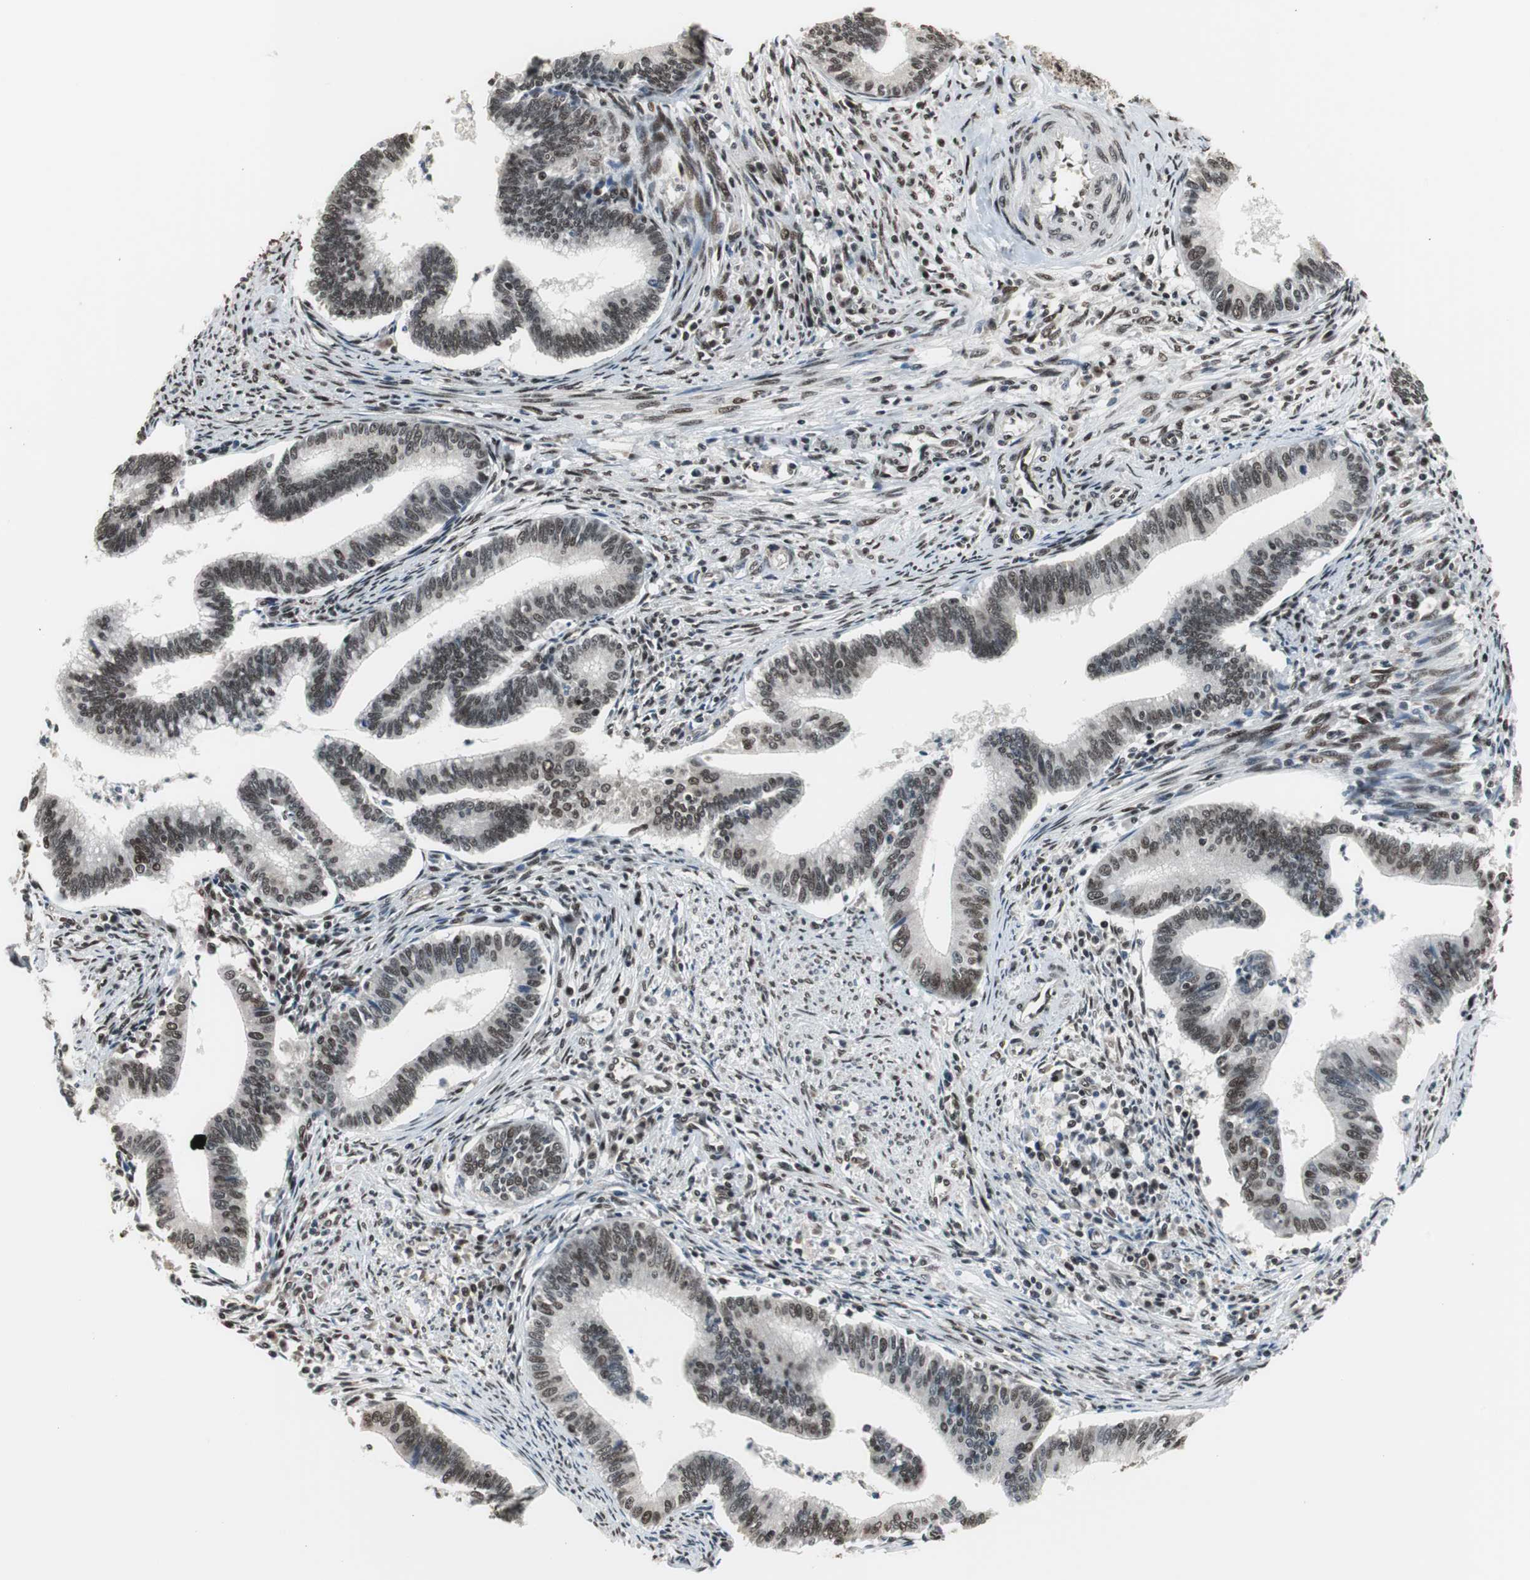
{"staining": {"intensity": "moderate", "quantity": ">75%", "location": "nuclear"}, "tissue": "cervical cancer", "cell_type": "Tumor cells", "image_type": "cancer", "snomed": [{"axis": "morphology", "description": "Adenocarcinoma, NOS"}, {"axis": "topography", "description": "Cervix"}], "caption": "High-magnification brightfield microscopy of cervical adenocarcinoma stained with DAB (brown) and counterstained with hematoxylin (blue). tumor cells exhibit moderate nuclear positivity is seen in about>75% of cells. Nuclei are stained in blue.", "gene": "CDK9", "patient": {"sex": "female", "age": 36}}